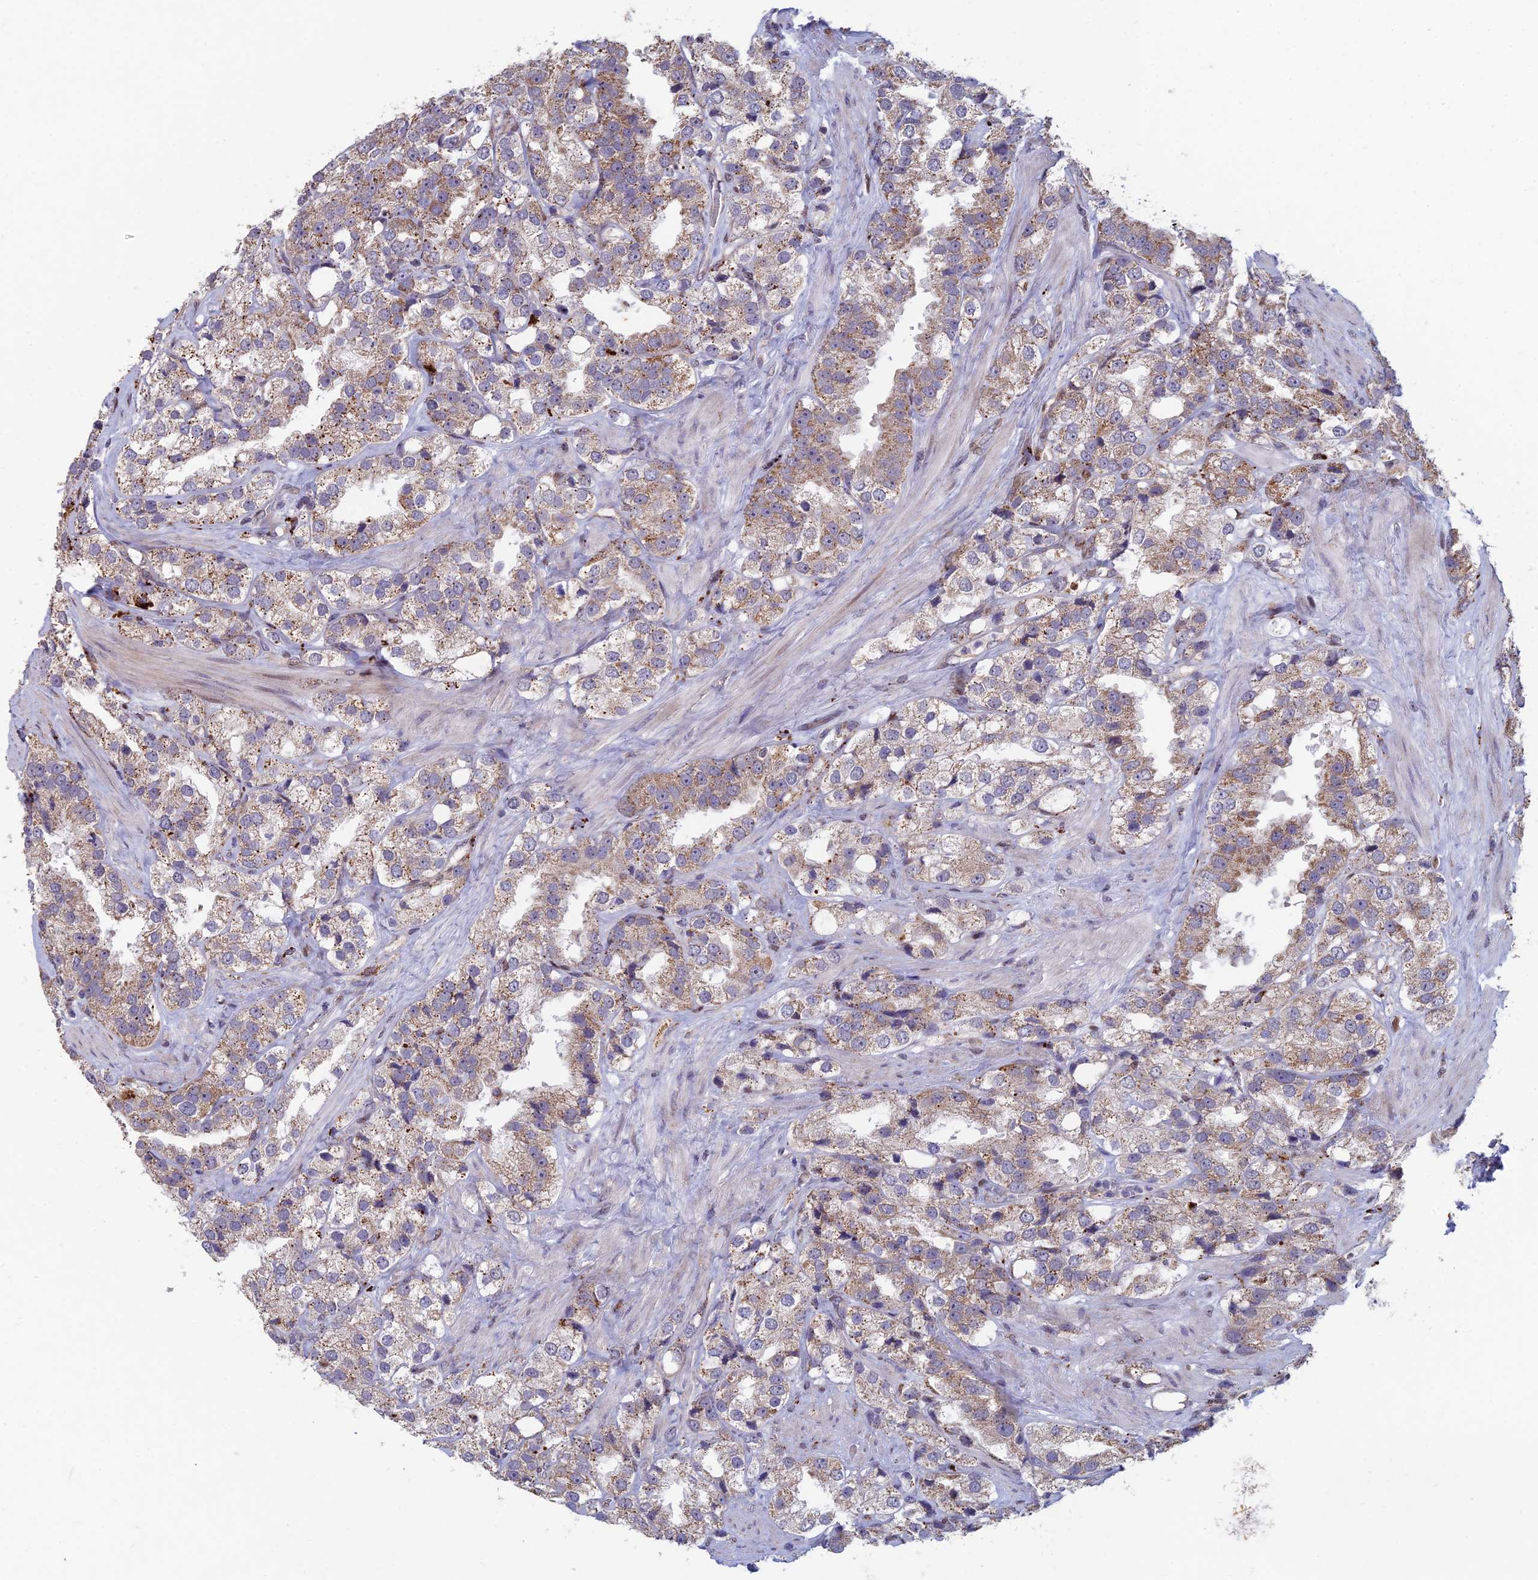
{"staining": {"intensity": "moderate", "quantity": ">75%", "location": "cytoplasmic/membranous"}, "tissue": "prostate cancer", "cell_type": "Tumor cells", "image_type": "cancer", "snomed": [{"axis": "morphology", "description": "Adenocarcinoma, NOS"}, {"axis": "topography", "description": "Prostate"}], "caption": "Immunohistochemistry photomicrograph of neoplastic tissue: human prostate adenocarcinoma stained using immunohistochemistry (IHC) exhibits medium levels of moderate protein expression localized specifically in the cytoplasmic/membranous of tumor cells, appearing as a cytoplasmic/membranous brown color.", "gene": "FOXS1", "patient": {"sex": "male", "age": 79}}